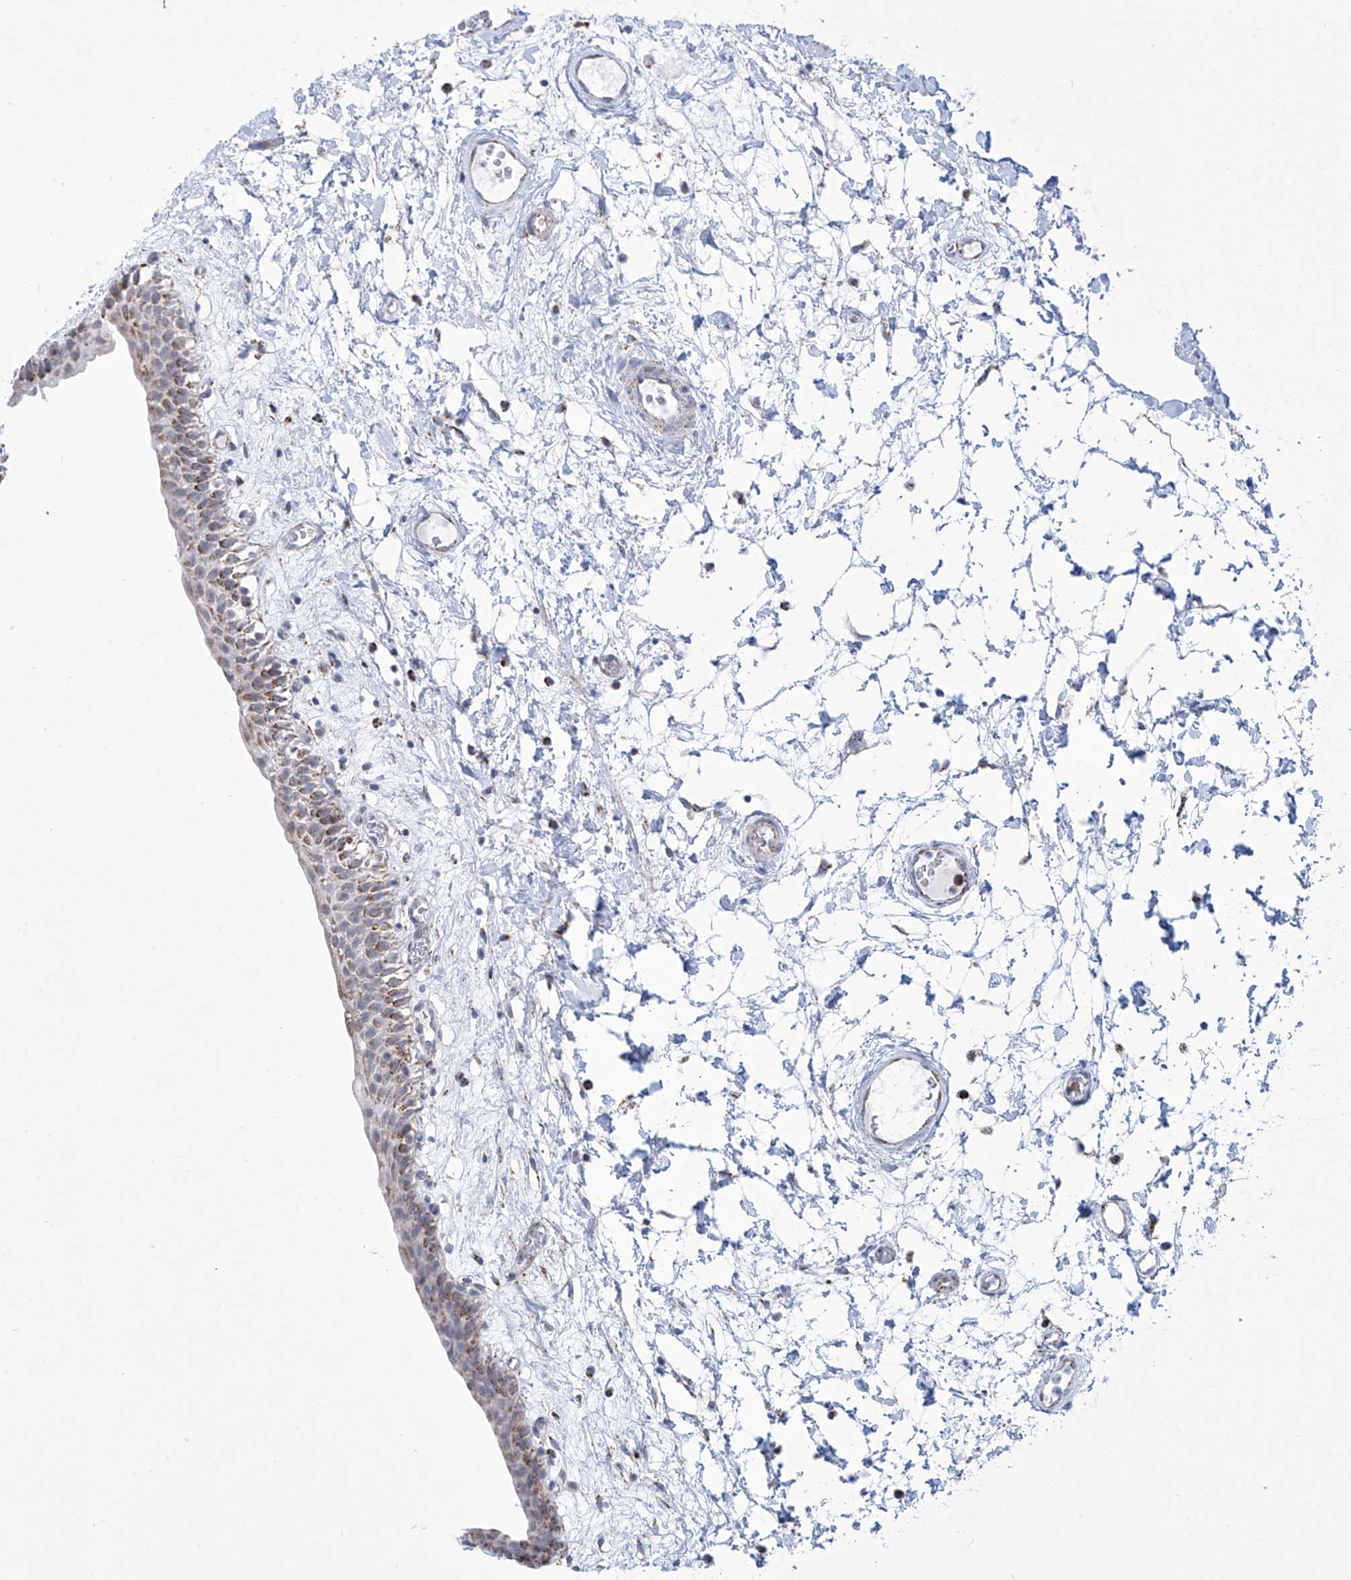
{"staining": {"intensity": "moderate", "quantity": "25%-75%", "location": "cytoplasmic/membranous"}, "tissue": "urinary bladder", "cell_type": "Urothelial cells", "image_type": "normal", "snomed": [{"axis": "morphology", "description": "Normal tissue, NOS"}, {"axis": "topography", "description": "Urinary bladder"}], "caption": "A high-resolution image shows immunohistochemistry (IHC) staining of normal urinary bladder, which demonstrates moderate cytoplasmic/membranous expression in approximately 25%-75% of urothelial cells.", "gene": "ALDH6A1", "patient": {"sex": "male", "age": 83}}